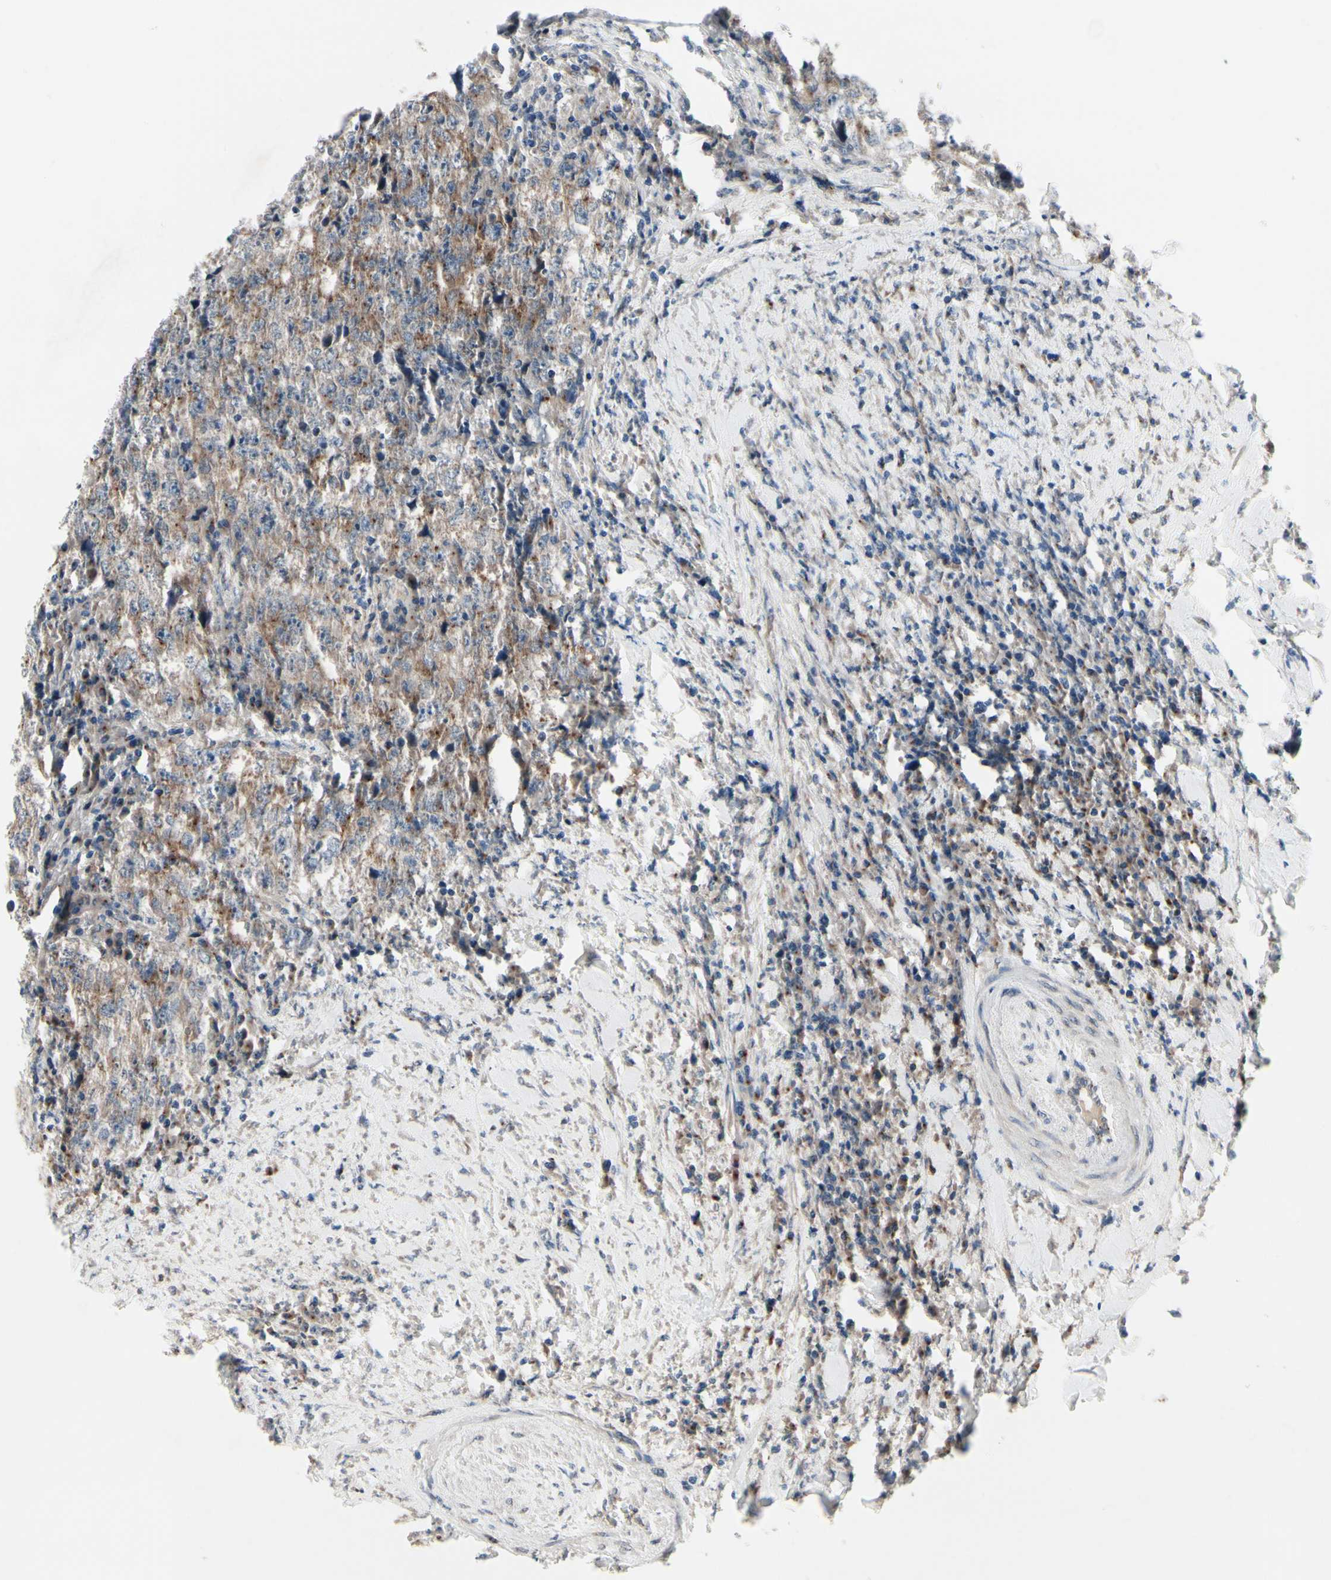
{"staining": {"intensity": "moderate", "quantity": "25%-75%", "location": "cytoplasmic/membranous"}, "tissue": "testis cancer", "cell_type": "Tumor cells", "image_type": "cancer", "snomed": [{"axis": "morphology", "description": "Necrosis, NOS"}, {"axis": "morphology", "description": "Carcinoma, Embryonal, NOS"}, {"axis": "topography", "description": "Testis"}], "caption": "Human embryonal carcinoma (testis) stained for a protein (brown) displays moderate cytoplasmic/membranous positive expression in approximately 25%-75% of tumor cells.", "gene": "PRKAR2B", "patient": {"sex": "male", "age": 19}}